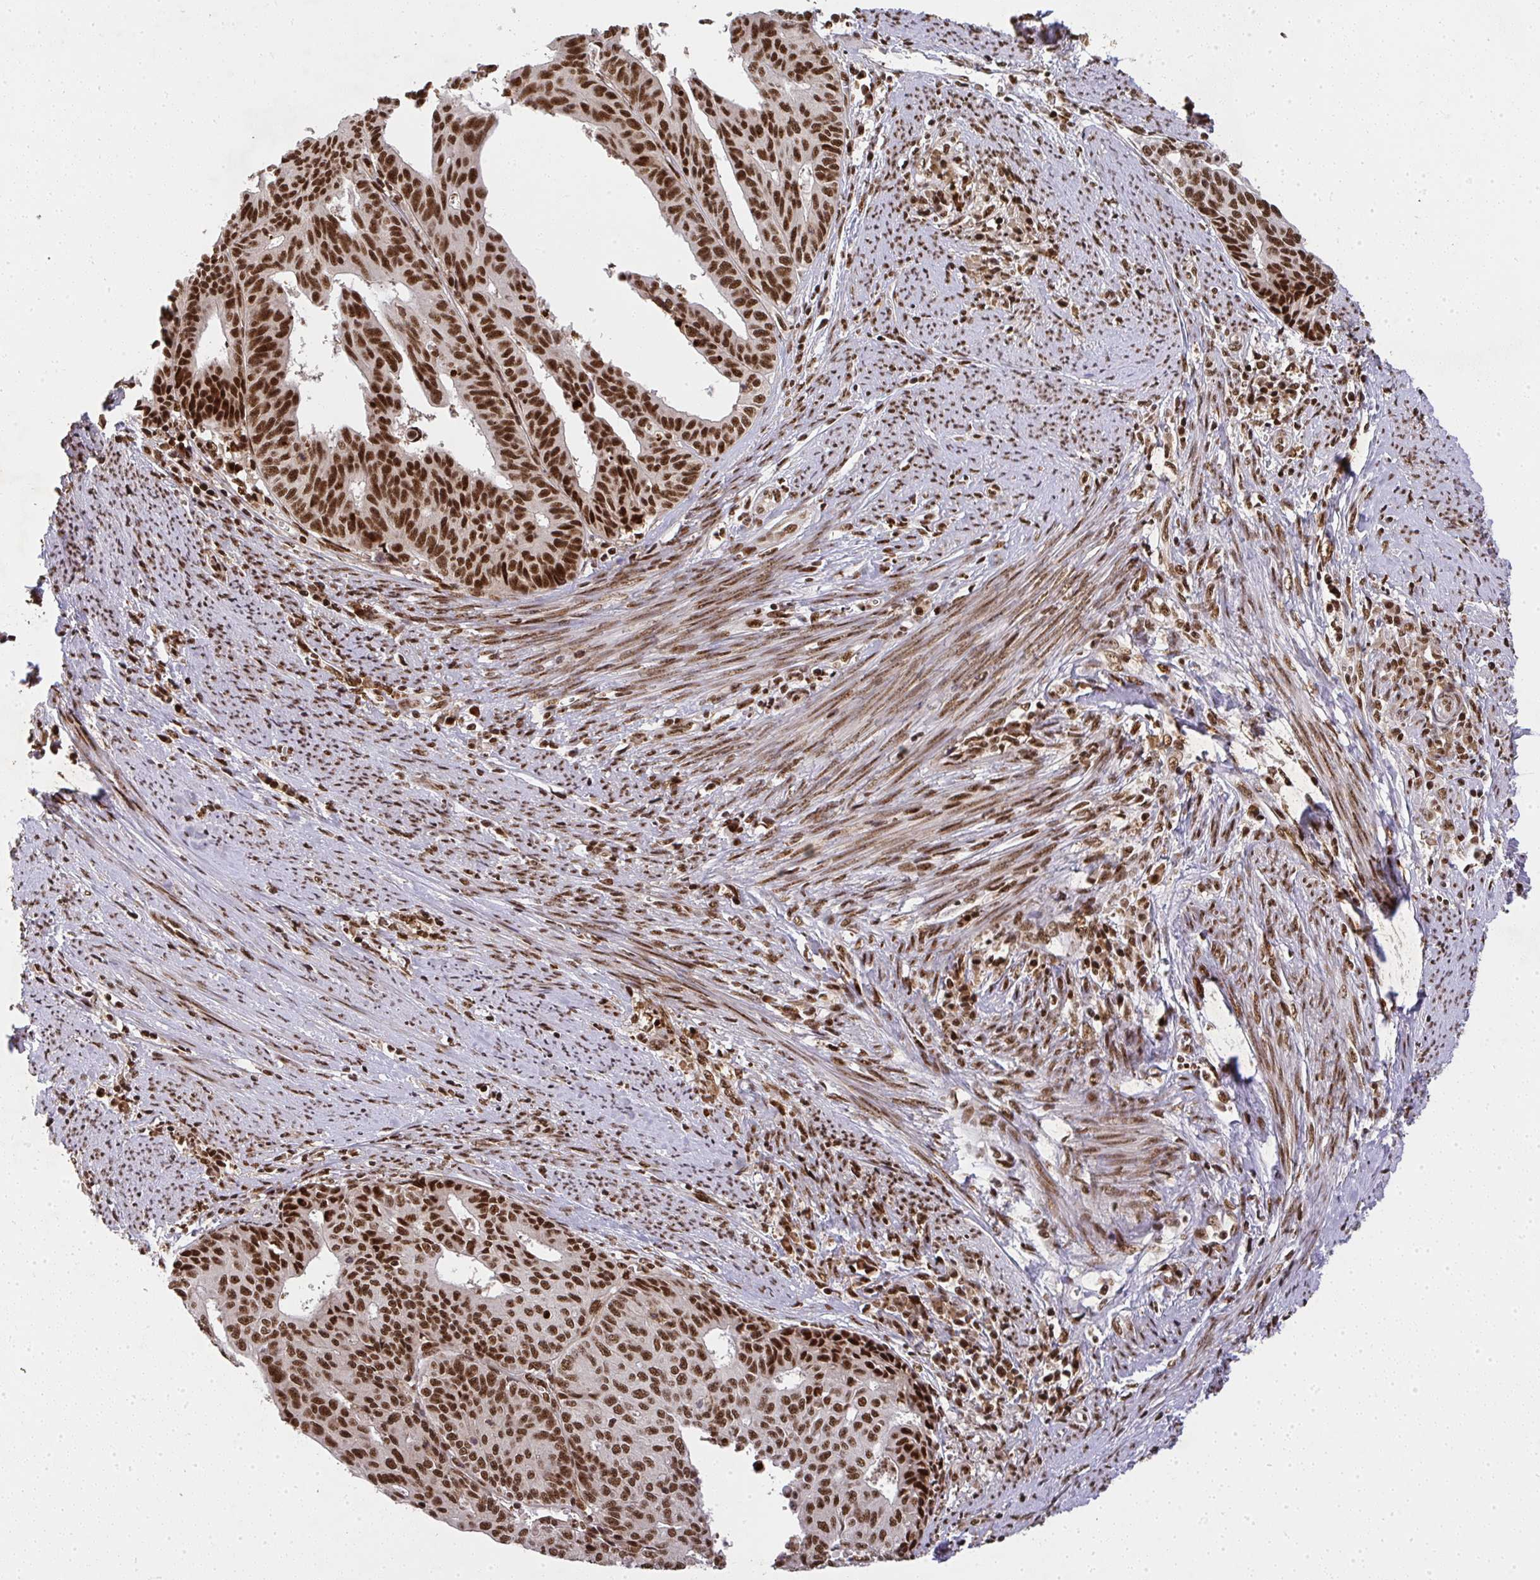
{"staining": {"intensity": "strong", "quantity": ">75%", "location": "nuclear"}, "tissue": "endometrial cancer", "cell_type": "Tumor cells", "image_type": "cancer", "snomed": [{"axis": "morphology", "description": "Adenocarcinoma, NOS"}, {"axis": "topography", "description": "Endometrium"}], "caption": "The histopathology image displays a brown stain indicating the presence of a protein in the nuclear of tumor cells in endometrial cancer.", "gene": "U2AF1", "patient": {"sex": "female", "age": 65}}